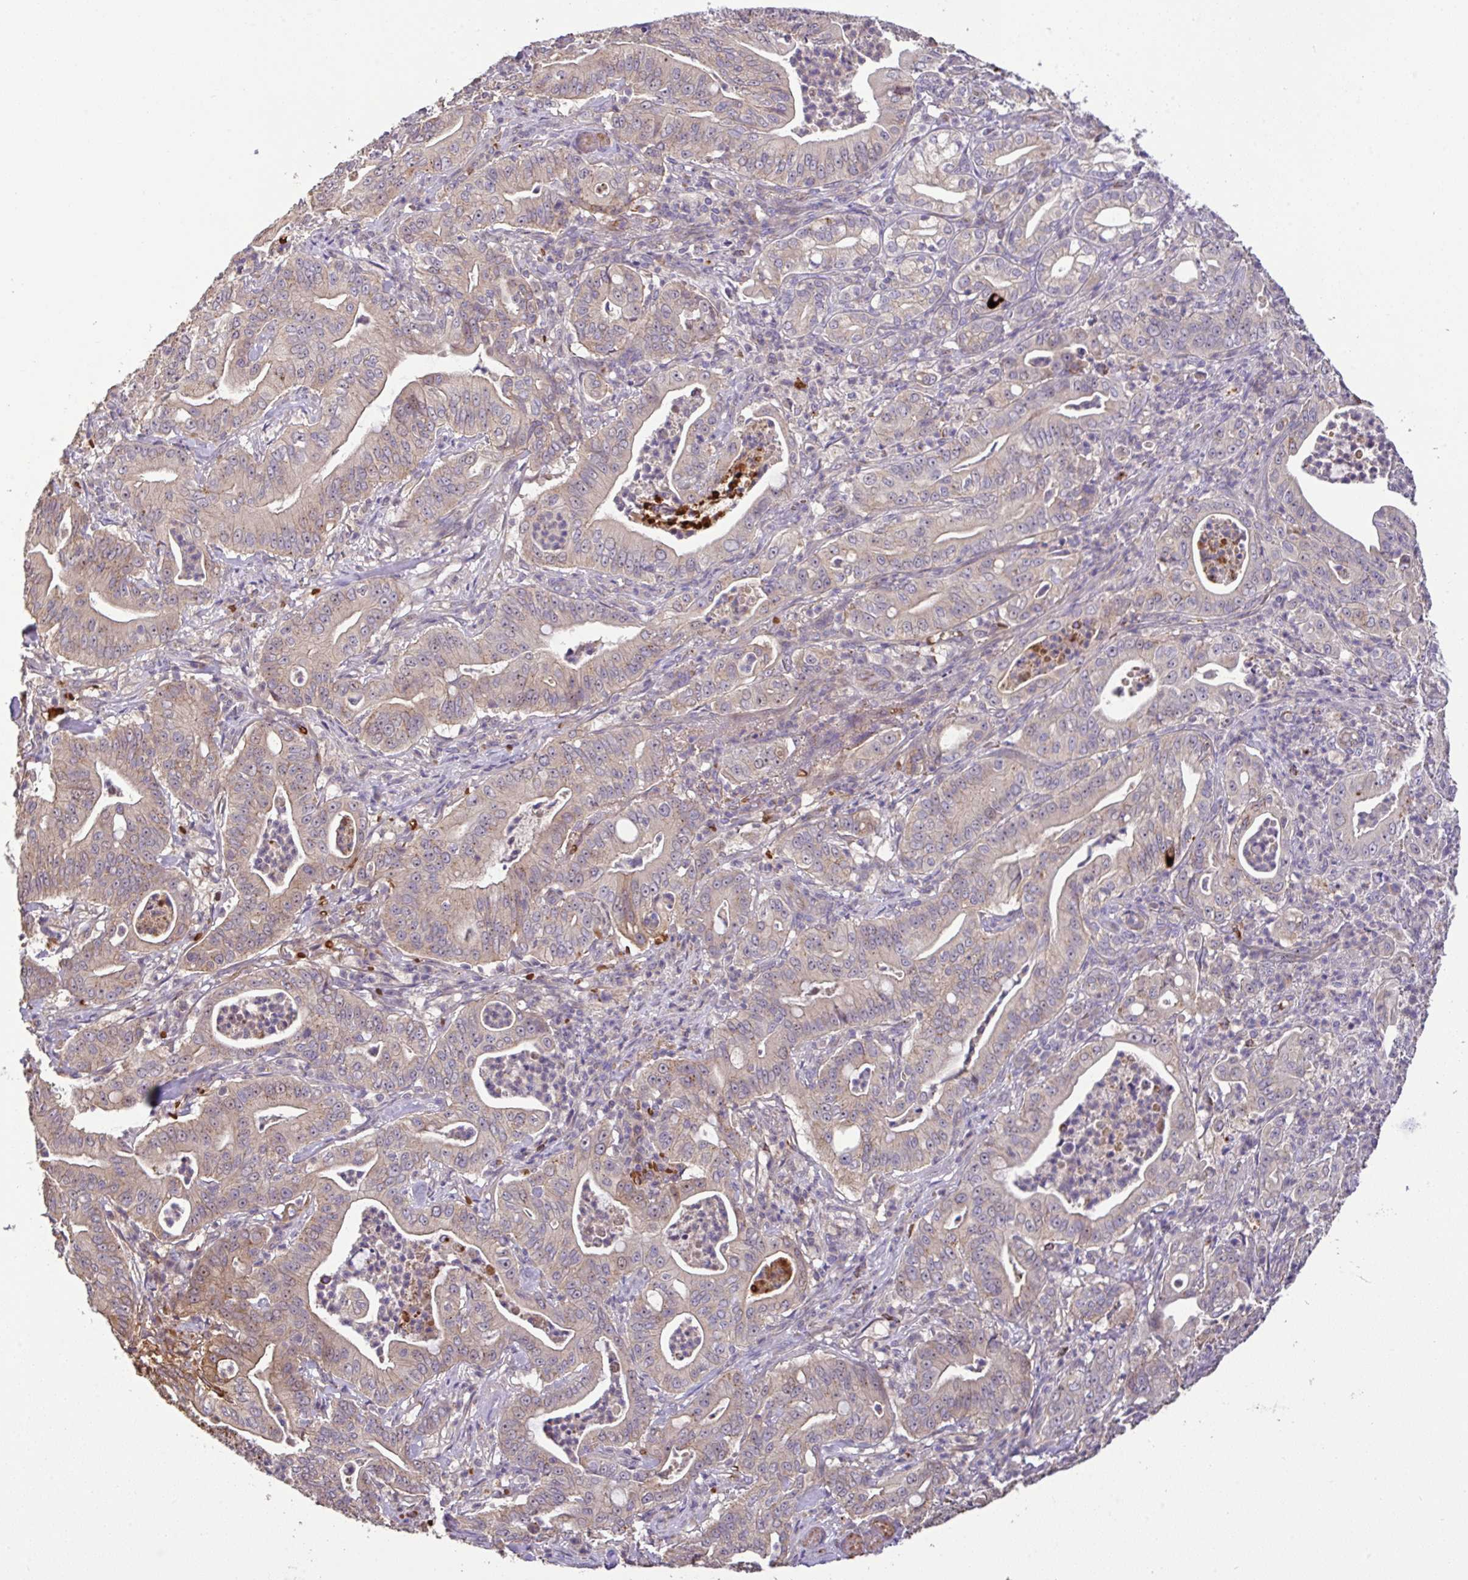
{"staining": {"intensity": "weak", "quantity": "<25%", "location": "cytoplasmic/membranous"}, "tissue": "pancreatic cancer", "cell_type": "Tumor cells", "image_type": "cancer", "snomed": [{"axis": "morphology", "description": "Adenocarcinoma, NOS"}, {"axis": "topography", "description": "Pancreas"}], "caption": "Immunohistochemical staining of adenocarcinoma (pancreatic) shows no significant expression in tumor cells. The staining is performed using DAB (3,3'-diaminobenzidine) brown chromogen with nuclei counter-stained in using hematoxylin.", "gene": "C1QTNF9B", "patient": {"sex": "male", "age": 71}}